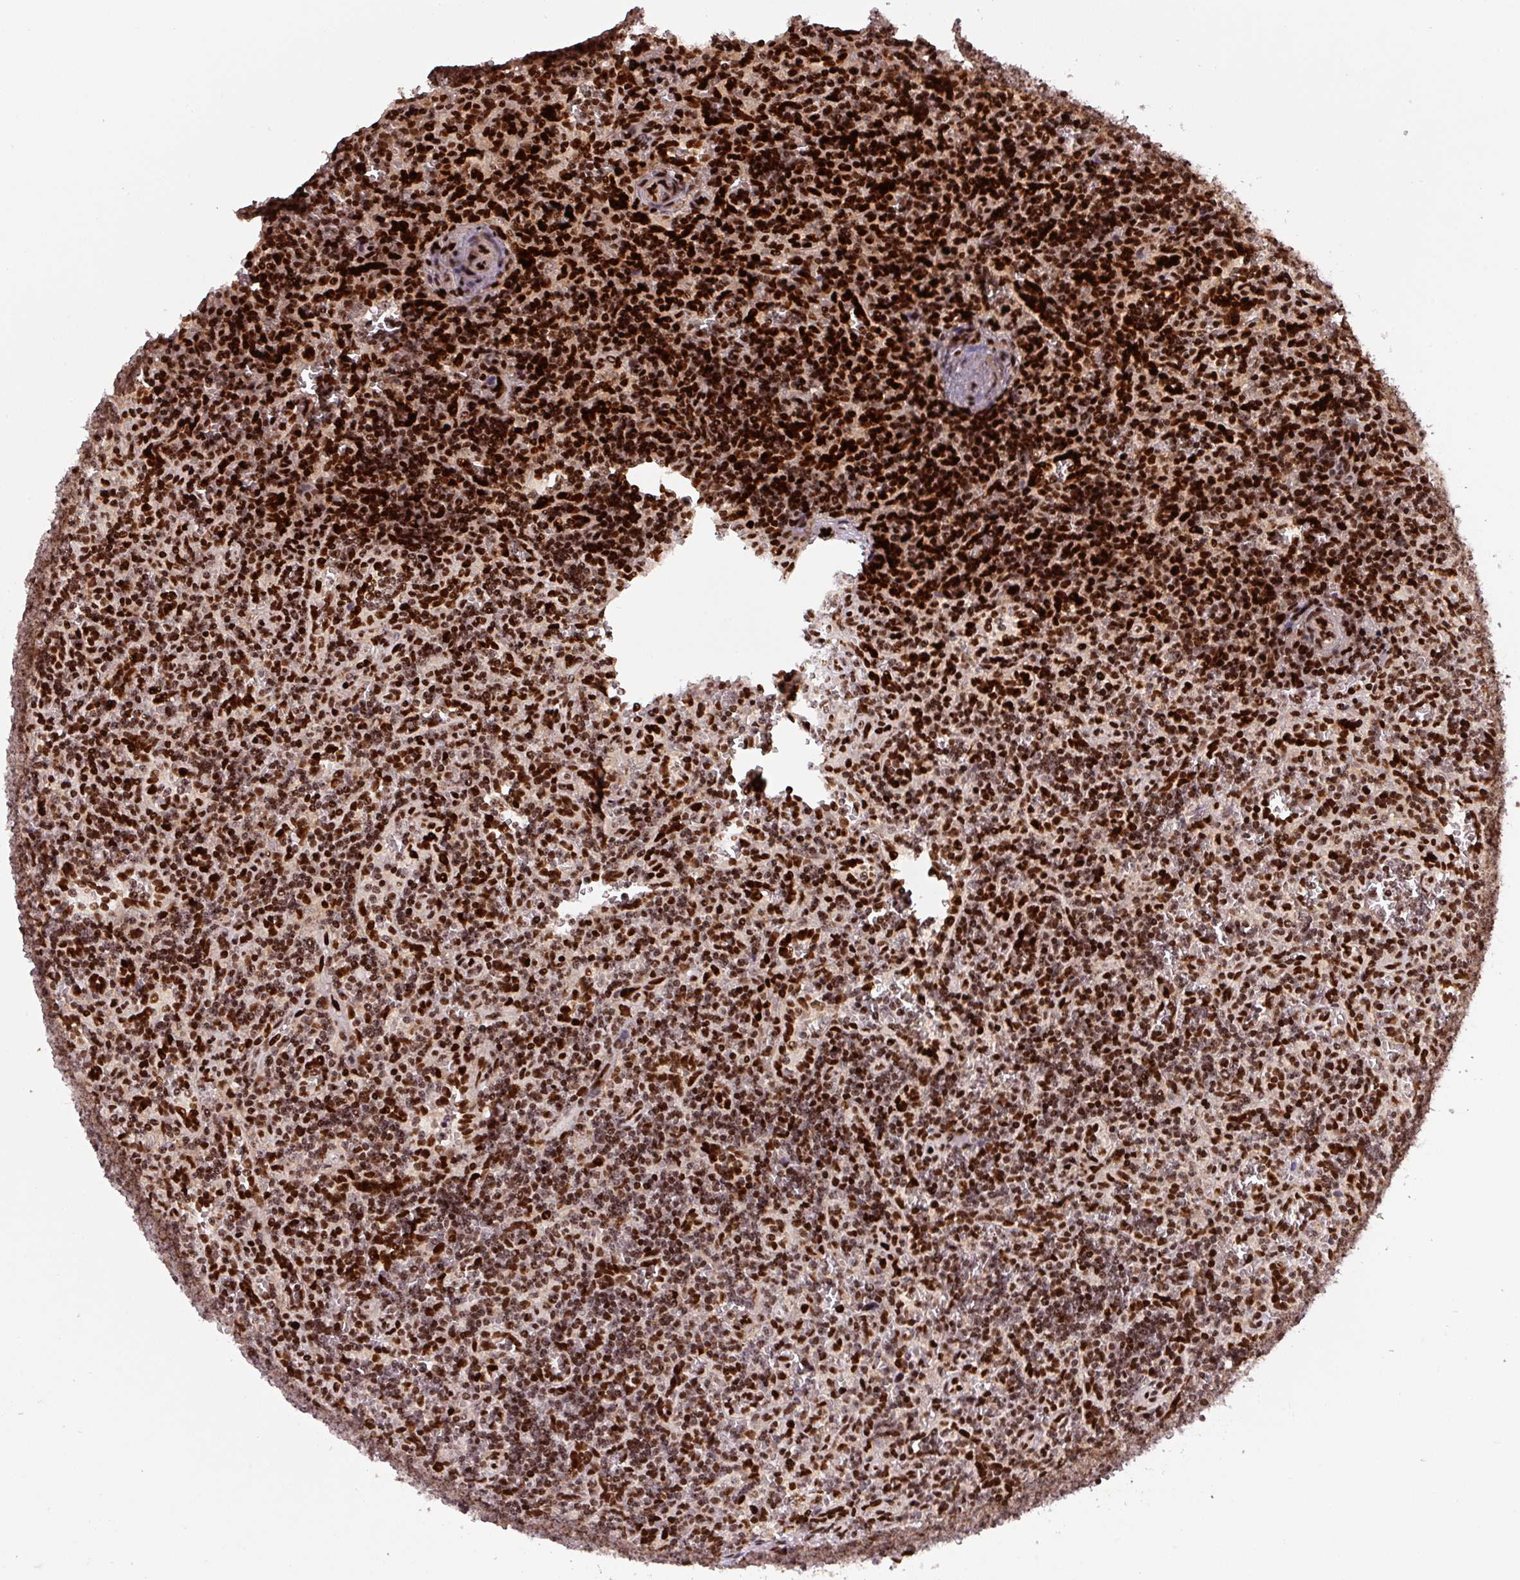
{"staining": {"intensity": "strong", "quantity": ">75%", "location": "nuclear"}, "tissue": "lymphoma", "cell_type": "Tumor cells", "image_type": "cancer", "snomed": [{"axis": "morphology", "description": "Malignant lymphoma, non-Hodgkin's type, Low grade"}, {"axis": "topography", "description": "Spleen"}], "caption": "This micrograph exhibits malignant lymphoma, non-Hodgkin's type (low-grade) stained with IHC to label a protein in brown. The nuclear of tumor cells show strong positivity for the protein. Nuclei are counter-stained blue.", "gene": "PYDC2", "patient": {"sex": "male", "age": 73}}